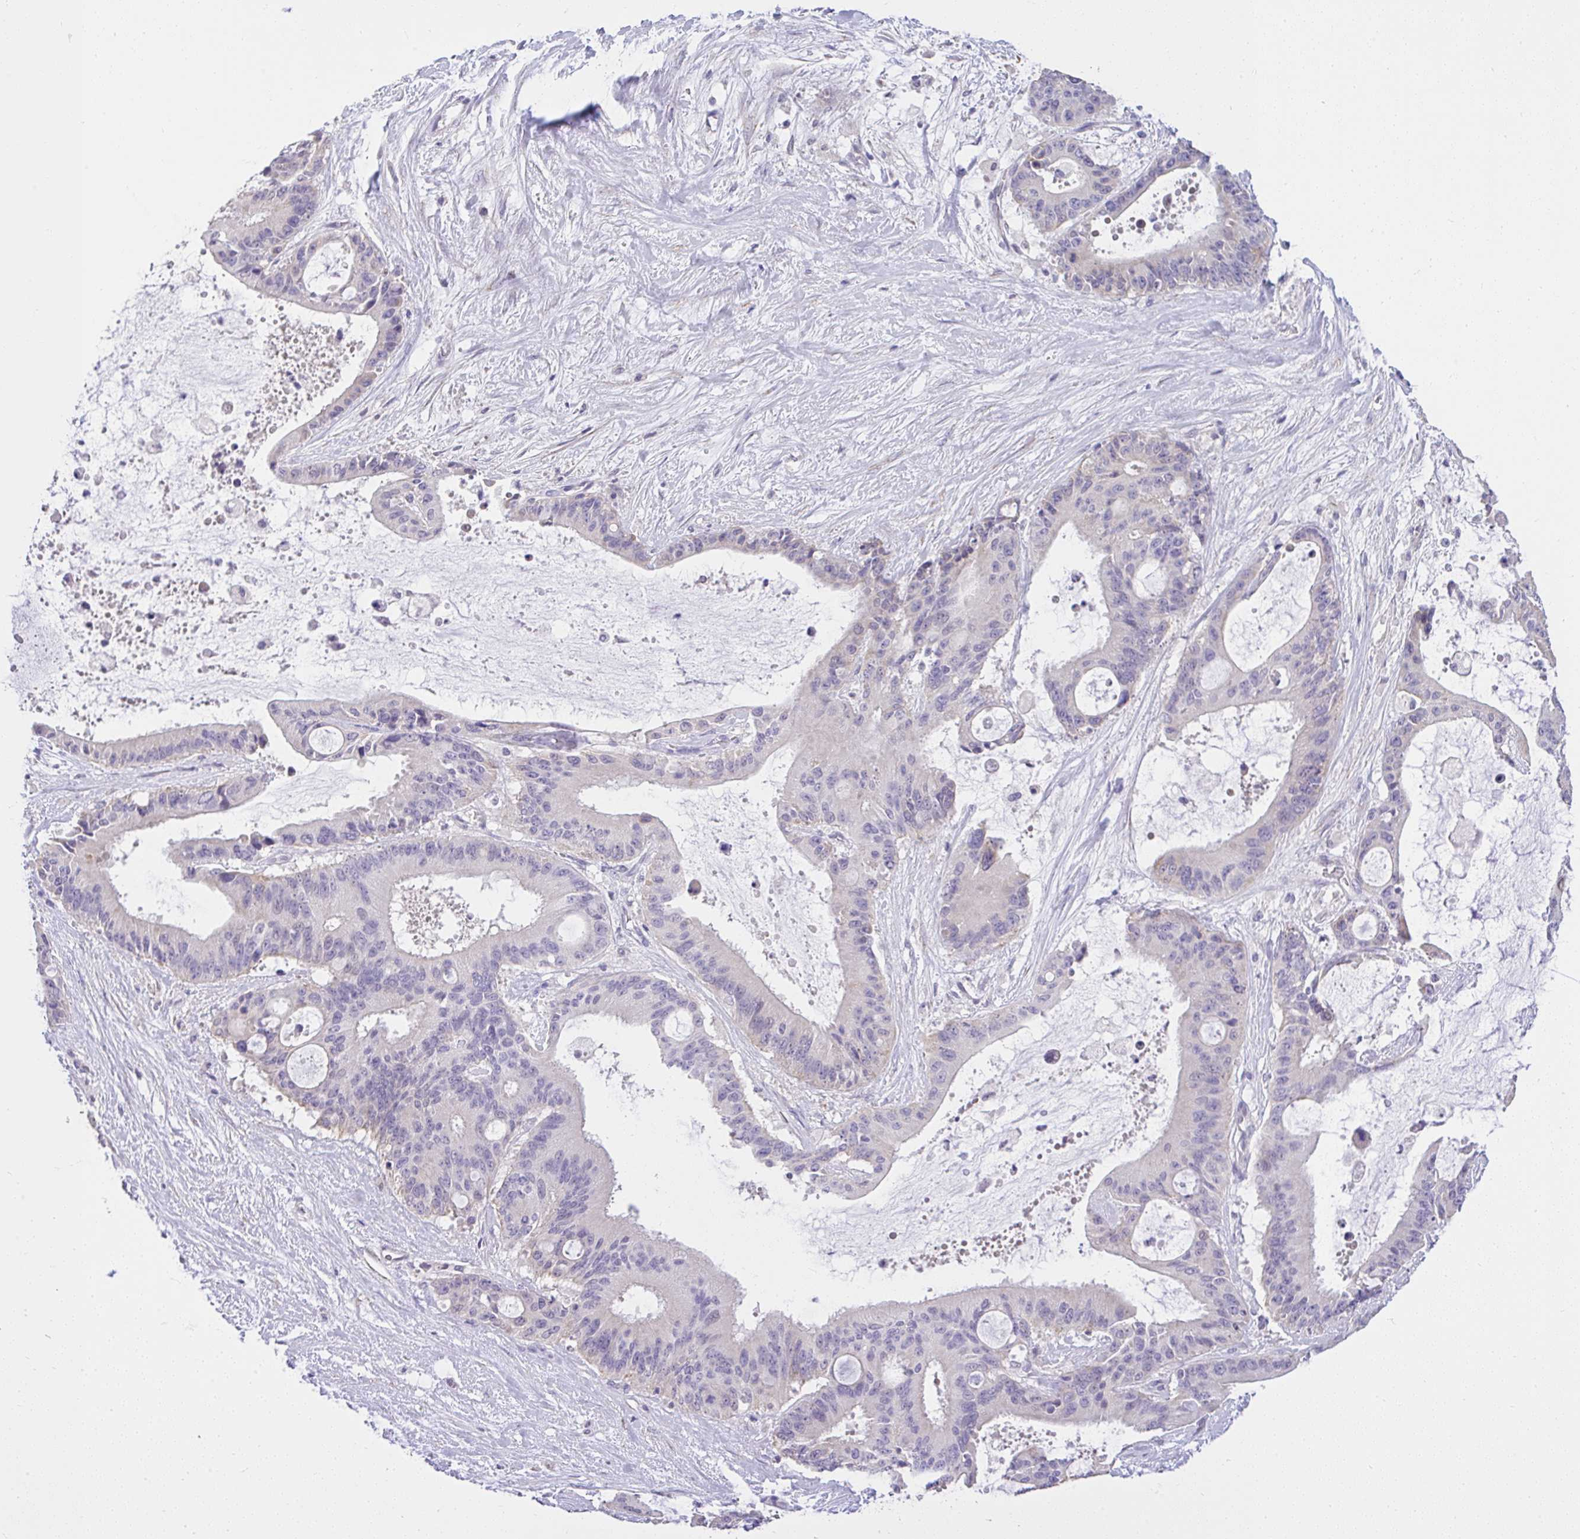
{"staining": {"intensity": "negative", "quantity": "none", "location": "none"}, "tissue": "liver cancer", "cell_type": "Tumor cells", "image_type": "cancer", "snomed": [{"axis": "morphology", "description": "Normal tissue, NOS"}, {"axis": "morphology", "description": "Cholangiocarcinoma"}, {"axis": "topography", "description": "Liver"}, {"axis": "topography", "description": "Peripheral nerve tissue"}], "caption": "Tumor cells are negative for brown protein staining in liver cholangiocarcinoma. The staining is performed using DAB (3,3'-diaminobenzidine) brown chromogen with nuclei counter-stained in using hematoxylin.", "gene": "CTU1", "patient": {"sex": "female", "age": 73}}